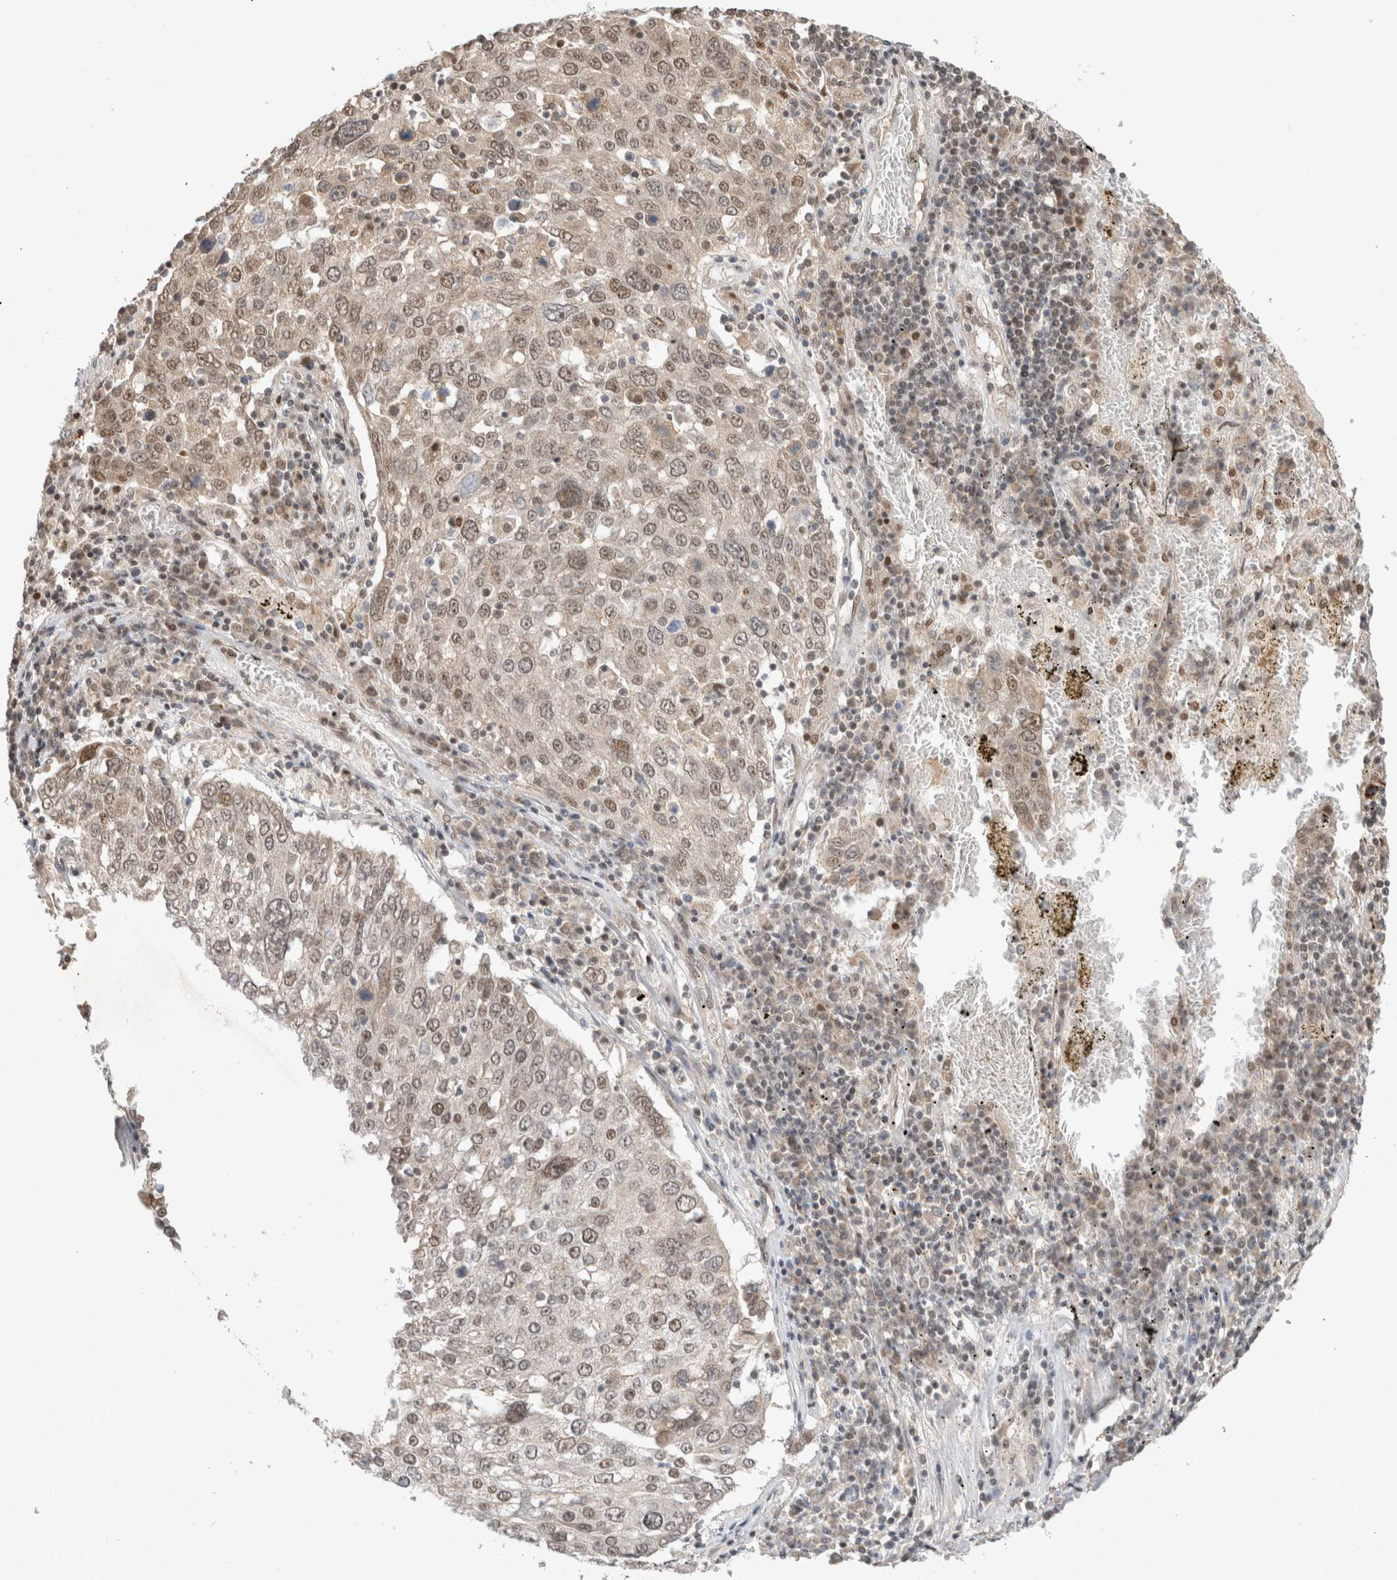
{"staining": {"intensity": "moderate", "quantity": ">75%", "location": "cytoplasmic/membranous,nuclear"}, "tissue": "lung cancer", "cell_type": "Tumor cells", "image_type": "cancer", "snomed": [{"axis": "morphology", "description": "Squamous cell carcinoma, NOS"}, {"axis": "topography", "description": "Lung"}], "caption": "A medium amount of moderate cytoplasmic/membranous and nuclear positivity is identified in approximately >75% of tumor cells in lung cancer tissue.", "gene": "SYDE2", "patient": {"sex": "male", "age": 65}}